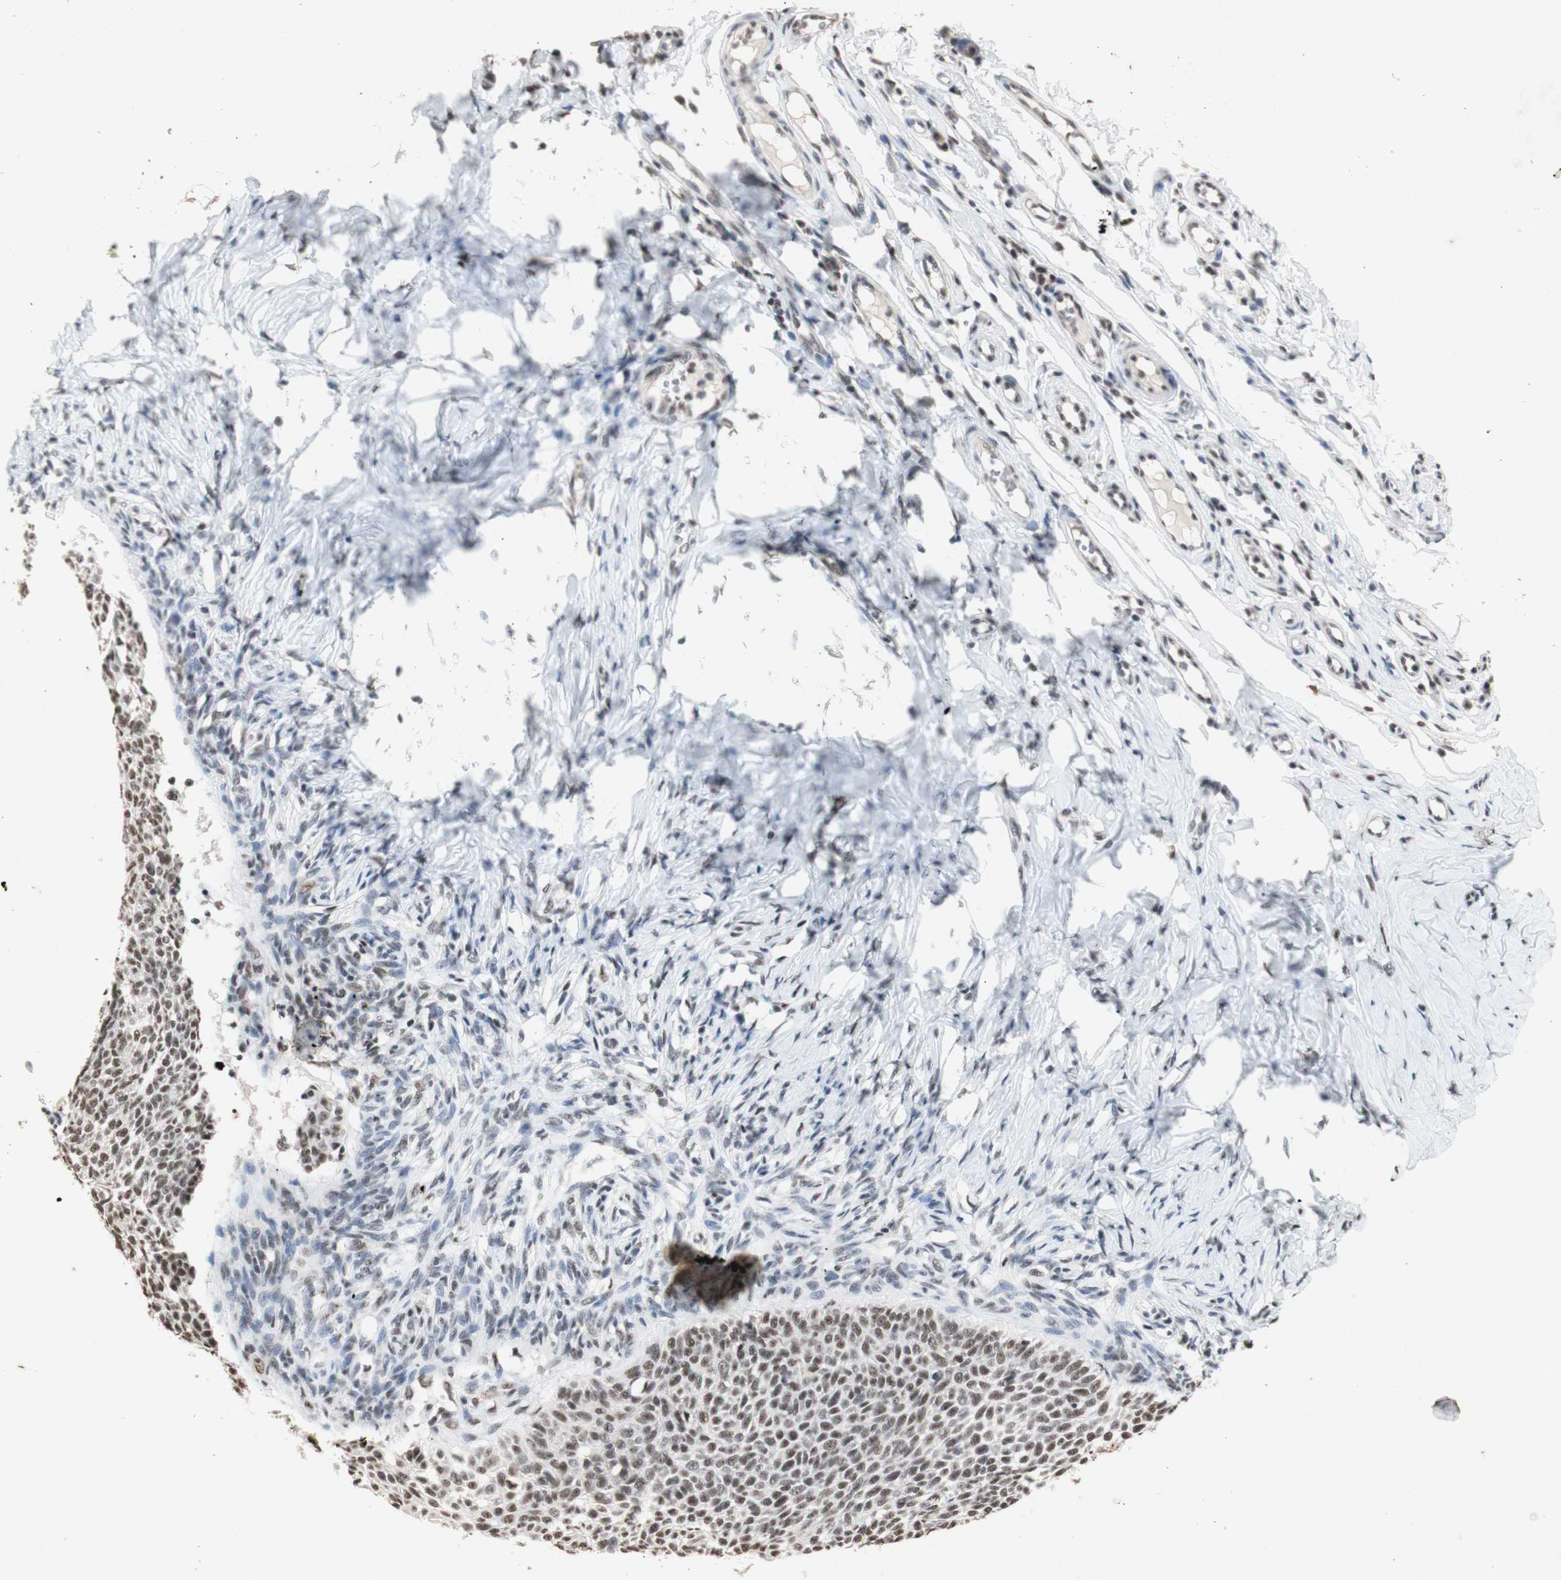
{"staining": {"intensity": "moderate", "quantity": ">75%", "location": "nuclear"}, "tissue": "skin cancer", "cell_type": "Tumor cells", "image_type": "cancer", "snomed": [{"axis": "morphology", "description": "Normal tissue, NOS"}, {"axis": "morphology", "description": "Basal cell carcinoma"}, {"axis": "topography", "description": "Skin"}], "caption": "Protein analysis of skin cancer tissue exhibits moderate nuclear staining in approximately >75% of tumor cells.", "gene": "SNRPB", "patient": {"sex": "male", "age": 87}}